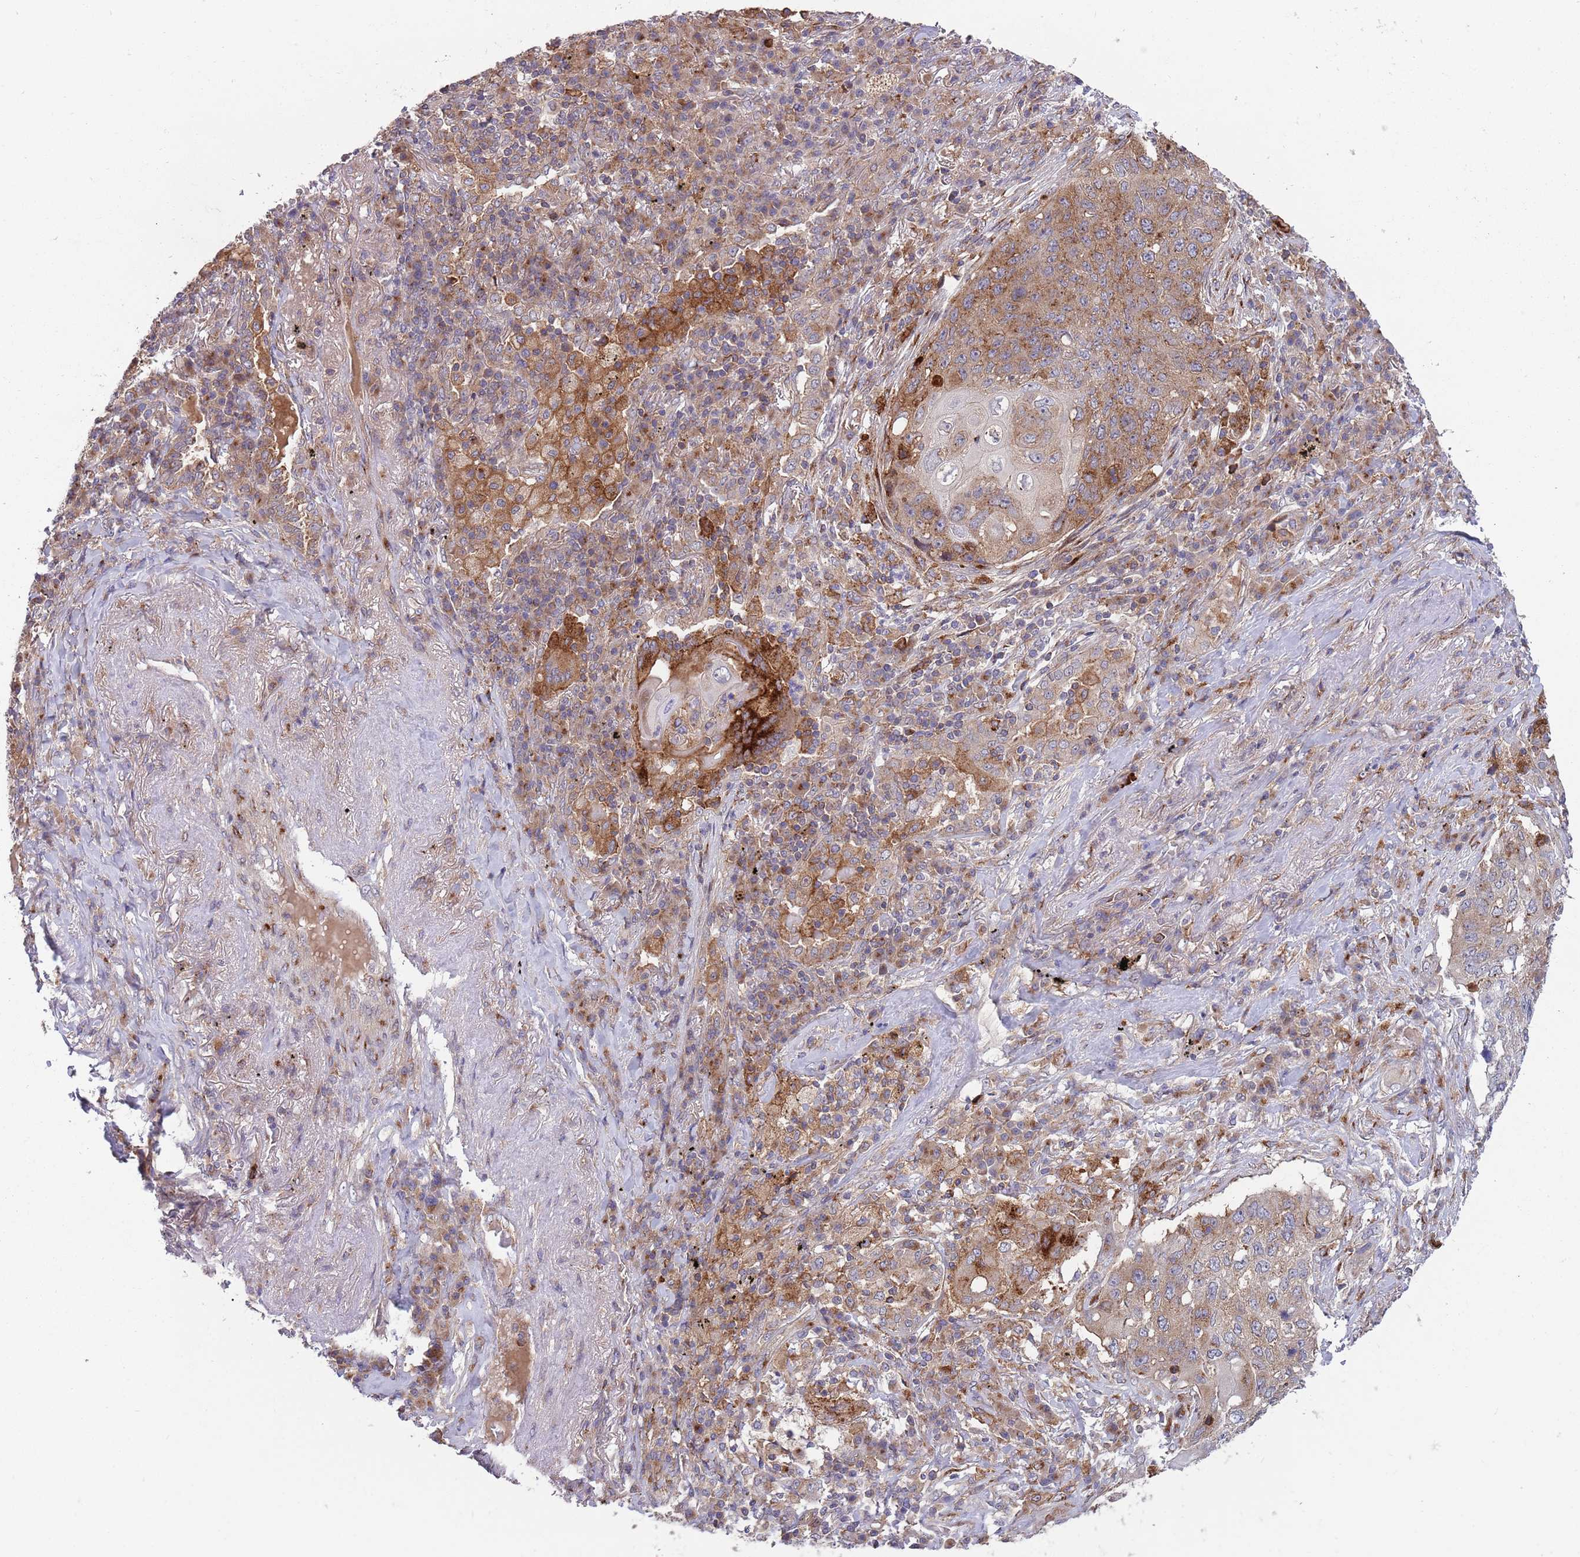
{"staining": {"intensity": "moderate", "quantity": "25%-75%", "location": "cytoplasmic/membranous"}, "tissue": "lung cancer", "cell_type": "Tumor cells", "image_type": "cancer", "snomed": [{"axis": "morphology", "description": "Squamous cell carcinoma, NOS"}, {"axis": "topography", "description": "Lung"}], "caption": "The image reveals a brown stain indicating the presence of a protein in the cytoplasmic/membranous of tumor cells in lung cancer.", "gene": "BTBD7", "patient": {"sex": "female", "age": 63}}